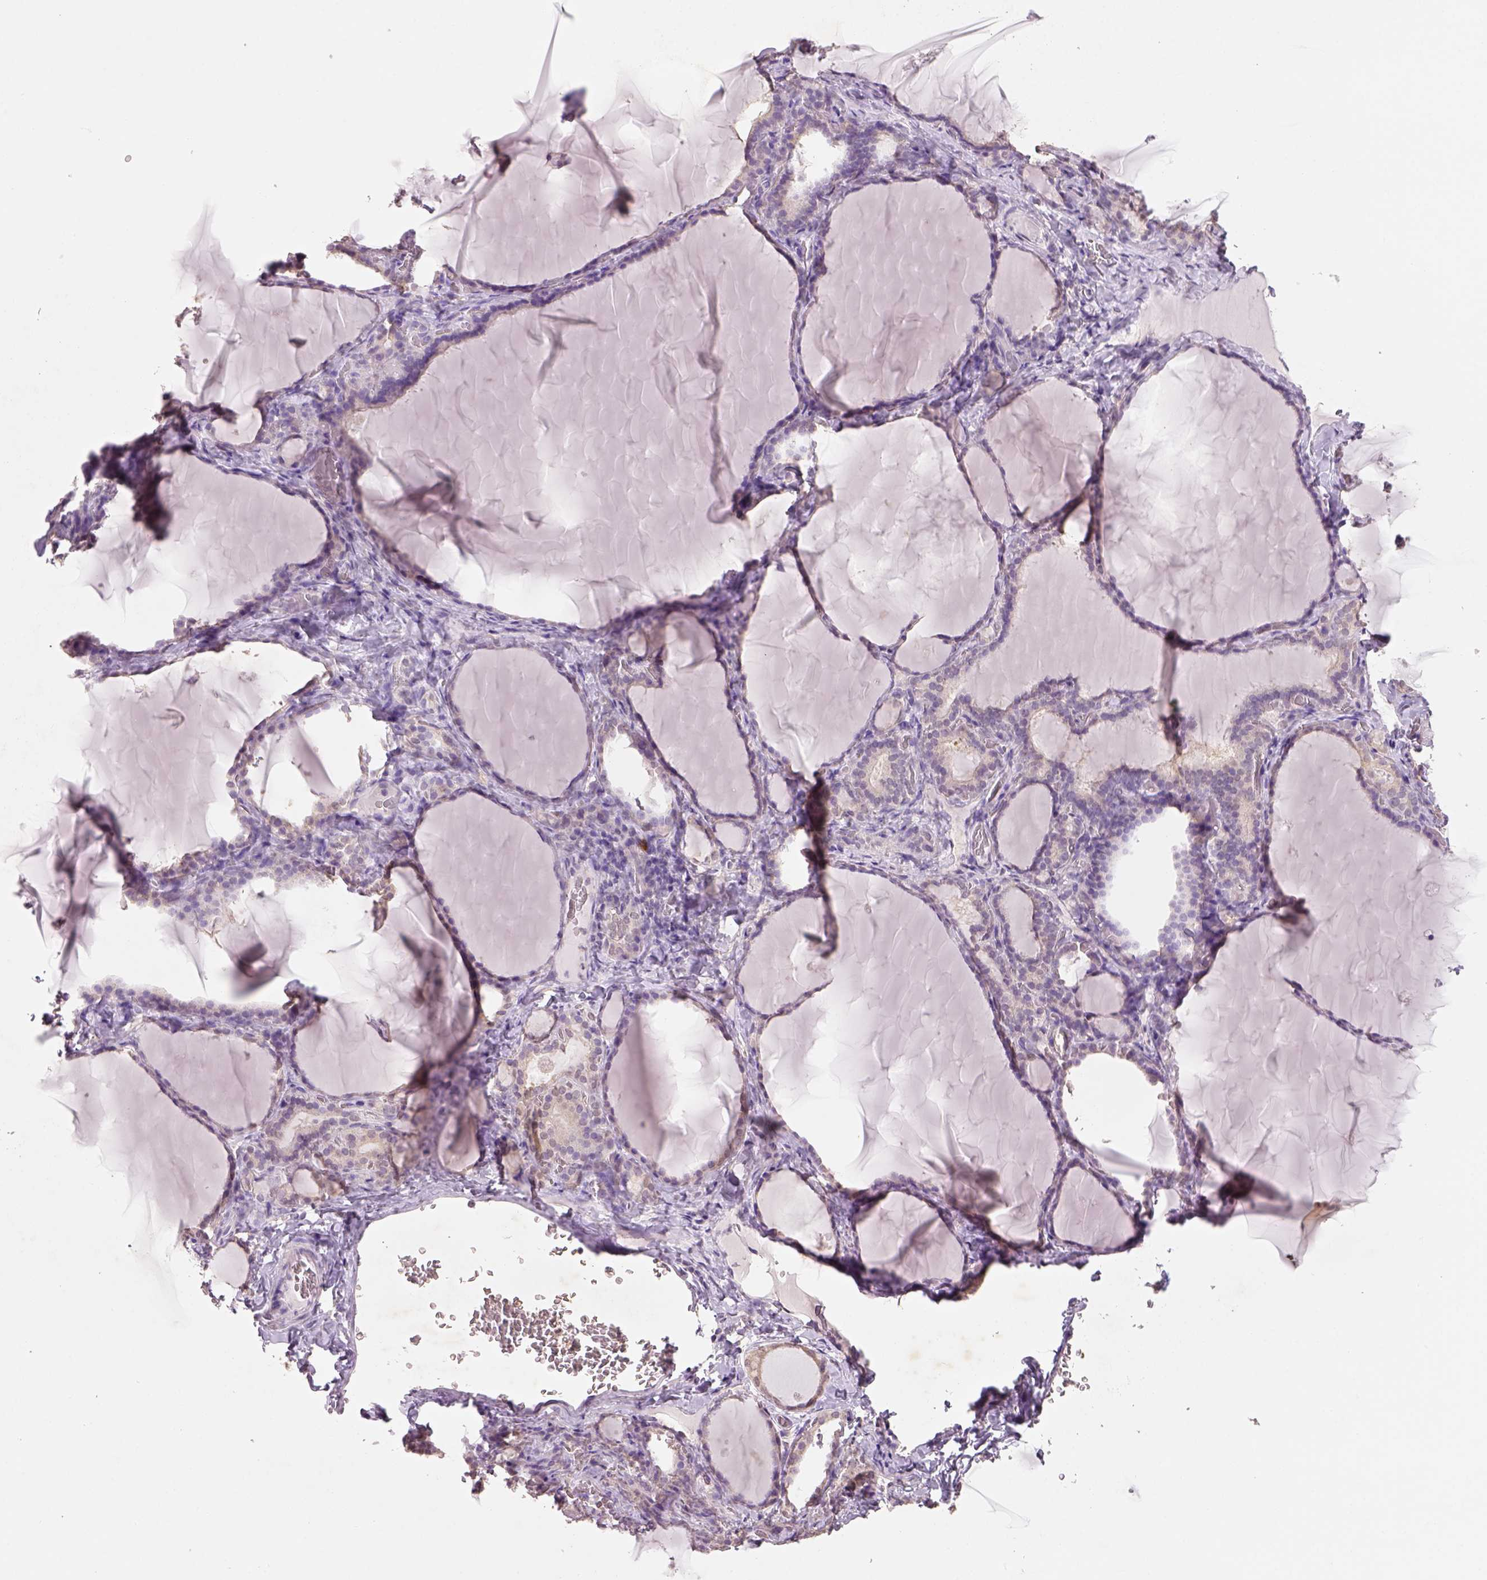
{"staining": {"intensity": "weak", "quantity": "<25%", "location": "cytoplasmic/membranous"}, "tissue": "thyroid gland", "cell_type": "Glandular cells", "image_type": "normal", "snomed": [{"axis": "morphology", "description": "Normal tissue, NOS"}, {"axis": "morphology", "description": "Hyperplasia, NOS"}, {"axis": "topography", "description": "Thyroid gland"}], "caption": "Glandular cells are negative for protein expression in unremarkable human thyroid gland.", "gene": "AP2B1", "patient": {"sex": "female", "age": 27}}